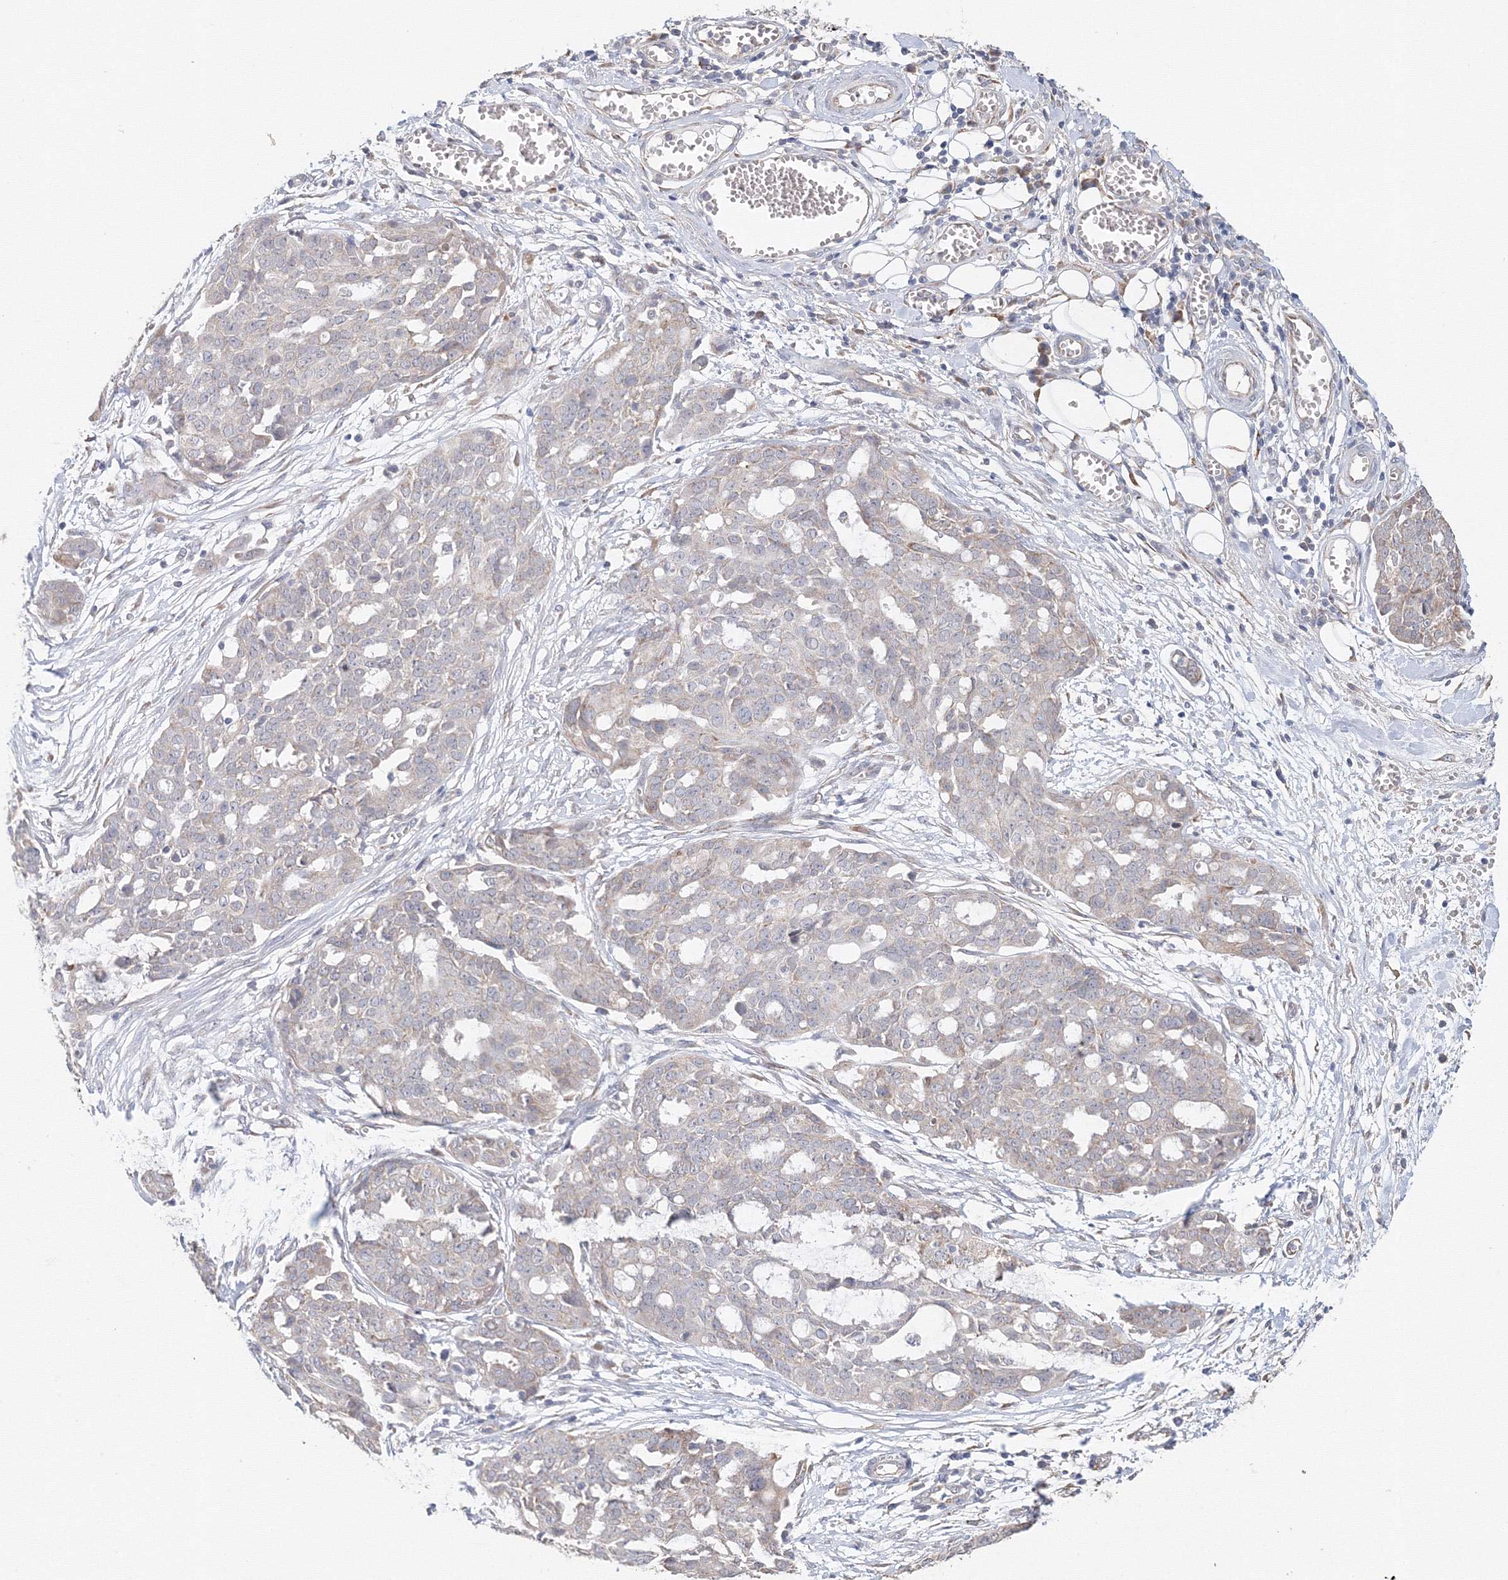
{"staining": {"intensity": "weak", "quantity": "<25%", "location": "cytoplasmic/membranous"}, "tissue": "ovarian cancer", "cell_type": "Tumor cells", "image_type": "cancer", "snomed": [{"axis": "morphology", "description": "Cystadenocarcinoma, serous, NOS"}, {"axis": "topography", "description": "Soft tissue"}, {"axis": "topography", "description": "Ovary"}], "caption": "There is no significant positivity in tumor cells of ovarian cancer (serous cystadenocarcinoma).", "gene": "DHRS12", "patient": {"sex": "female", "age": 57}}